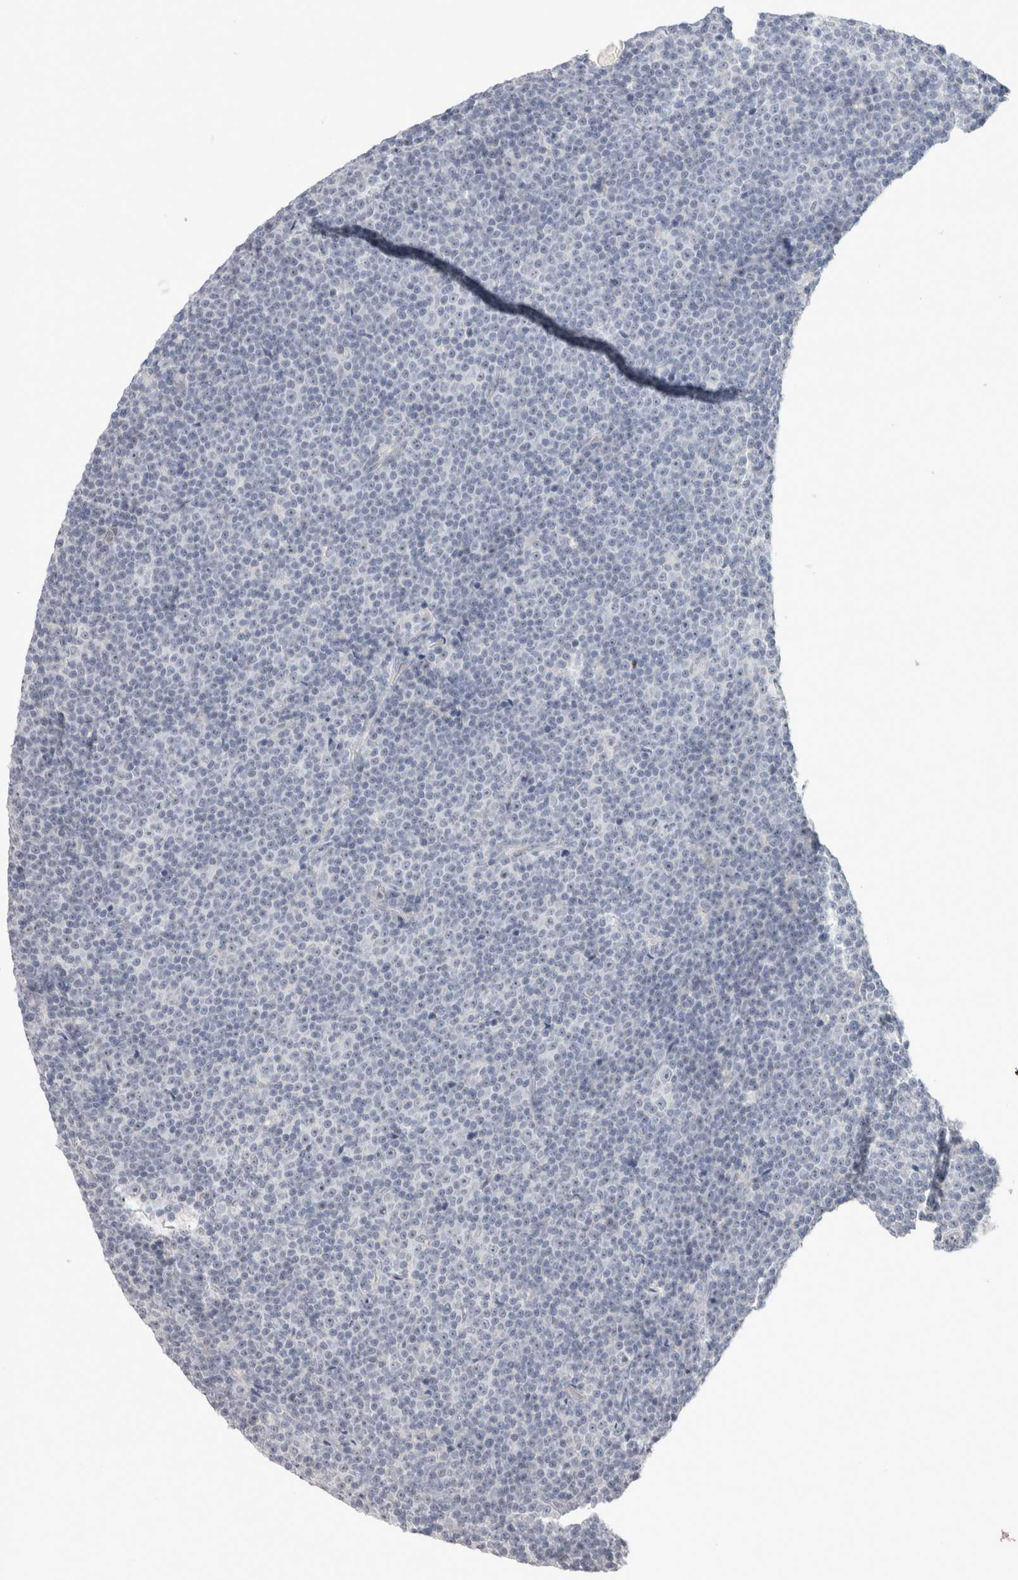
{"staining": {"intensity": "negative", "quantity": "none", "location": "none"}, "tissue": "lymphoma", "cell_type": "Tumor cells", "image_type": "cancer", "snomed": [{"axis": "morphology", "description": "Malignant lymphoma, non-Hodgkin's type, Low grade"}, {"axis": "topography", "description": "Lymph node"}], "caption": "IHC photomicrograph of human low-grade malignant lymphoma, non-Hodgkin's type stained for a protein (brown), which demonstrates no staining in tumor cells.", "gene": "FMR1NB", "patient": {"sex": "female", "age": 67}}